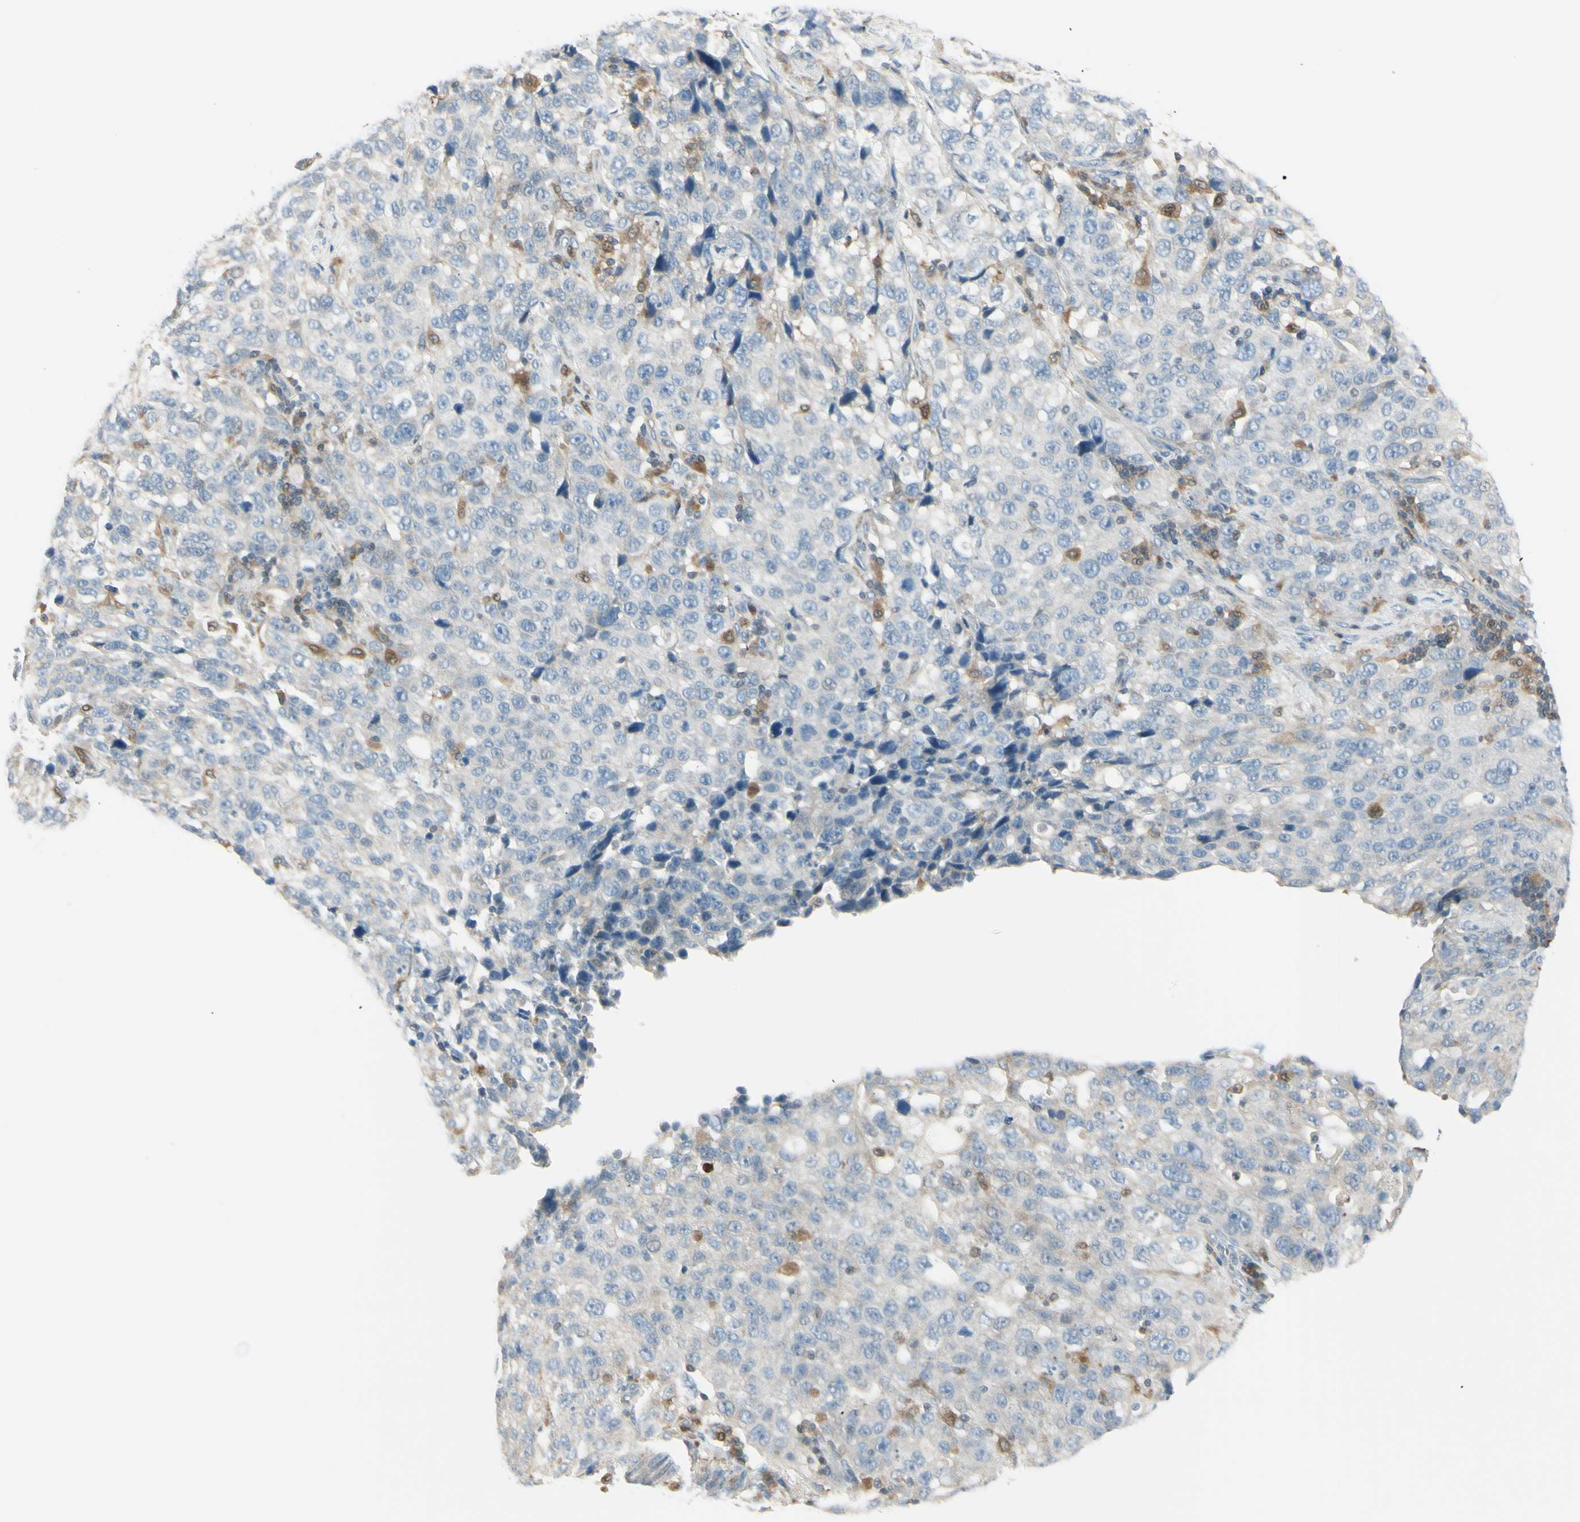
{"staining": {"intensity": "weak", "quantity": ">75%", "location": "cytoplasmic/membranous"}, "tissue": "stomach cancer", "cell_type": "Tumor cells", "image_type": "cancer", "snomed": [{"axis": "morphology", "description": "Normal tissue, NOS"}, {"axis": "morphology", "description": "Adenocarcinoma, NOS"}, {"axis": "topography", "description": "Stomach"}], "caption": "Protein positivity by immunohistochemistry shows weak cytoplasmic/membranous staining in approximately >75% of tumor cells in stomach cancer. (DAB = brown stain, brightfield microscopy at high magnification).", "gene": "CYRIB", "patient": {"sex": "male", "age": 48}}